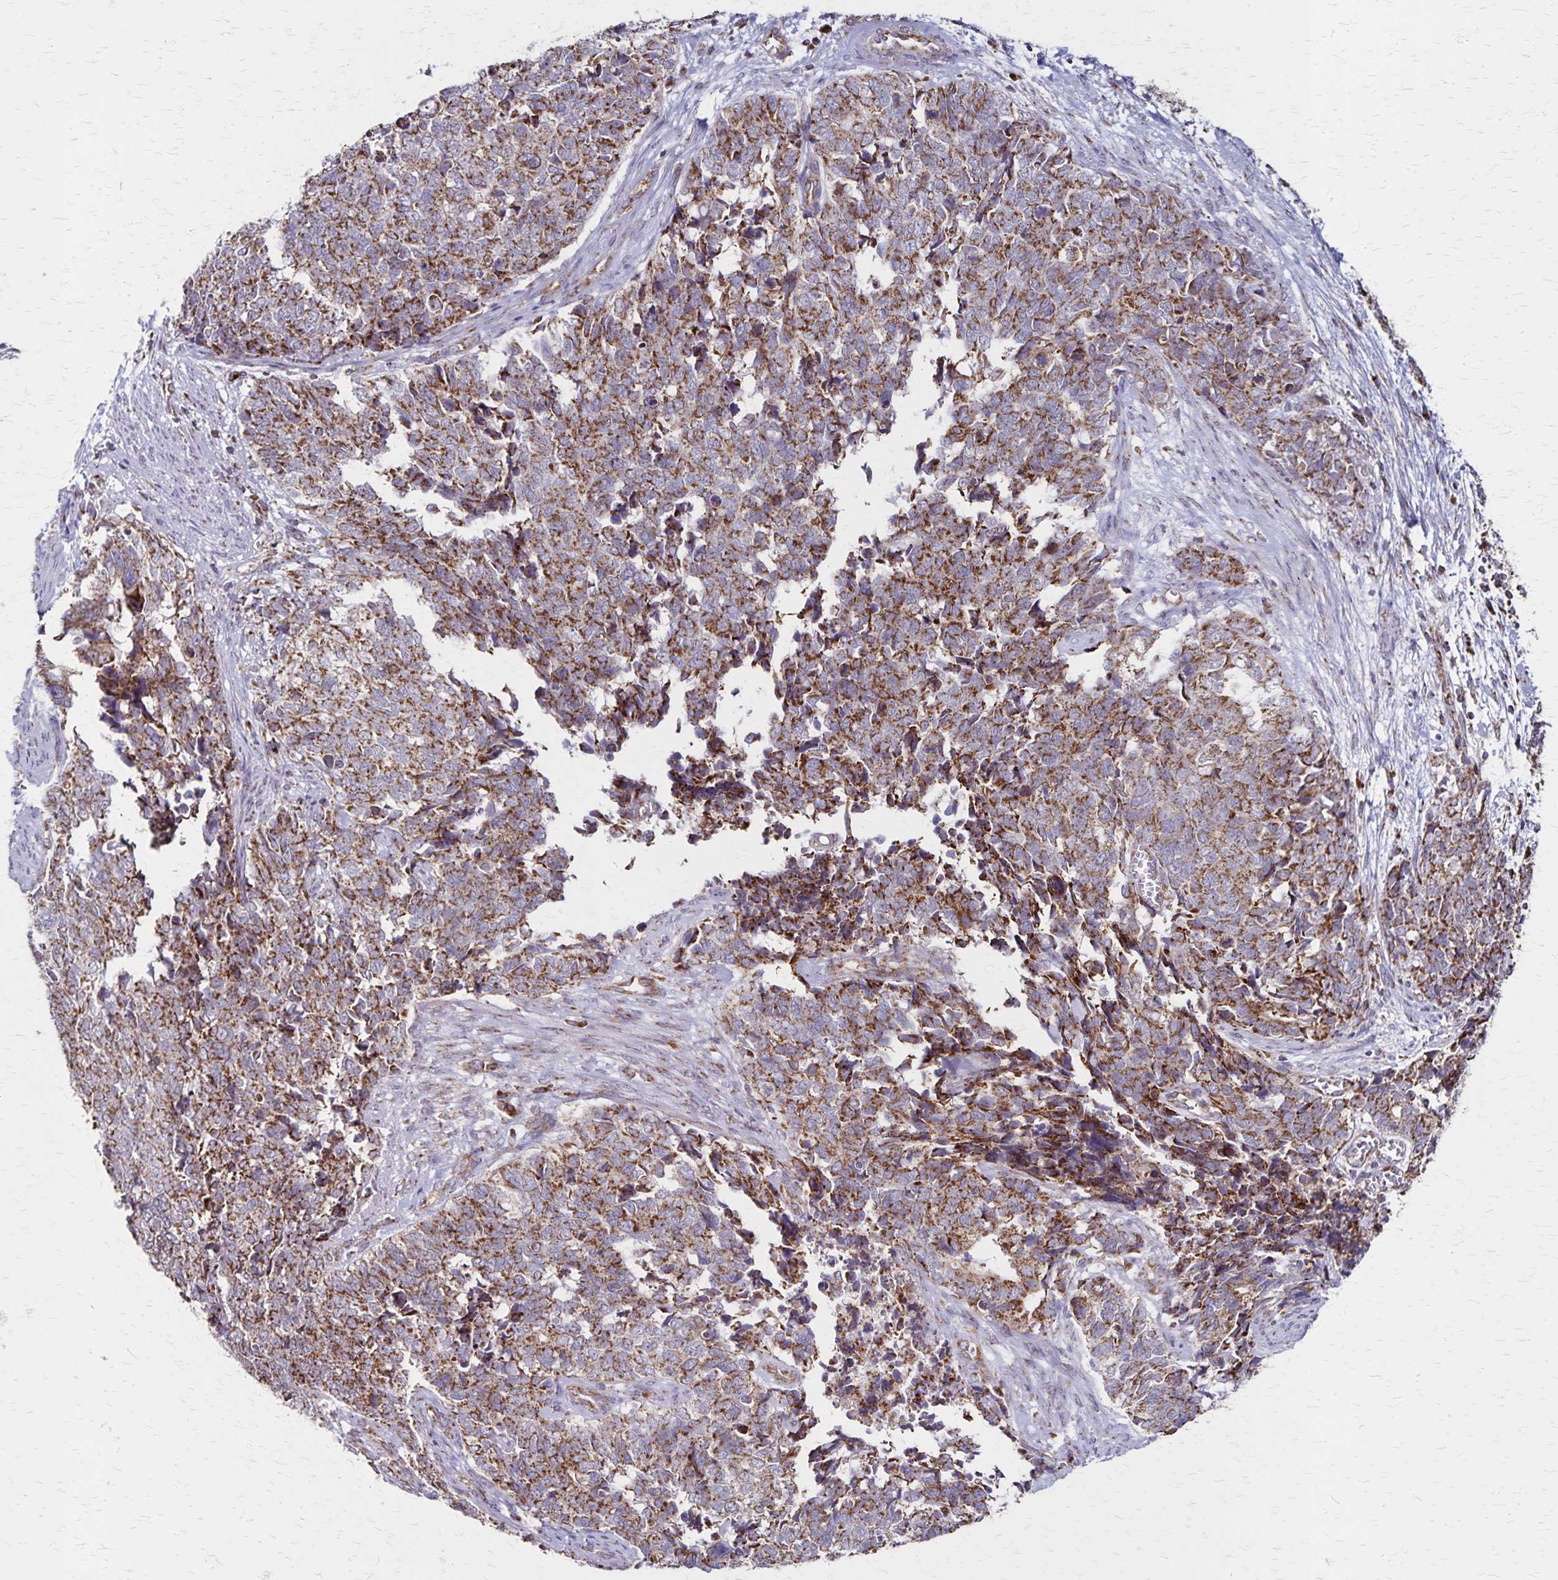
{"staining": {"intensity": "moderate", "quantity": ">75%", "location": "cytoplasmic/membranous"}, "tissue": "cervical cancer", "cell_type": "Tumor cells", "image_type": "cancer", "snomed": [{"axis": "morphology", "description": "Adenocarcinoma, NOS"}, {"axis": "topography", "description": "Cervix"}], "caption": "A medium amount of moderate cytoplasmic/membranous staining is appreciated in approximately >75% of tumor cells in adenocarcinoma (cervical) tissue. The staining is performed using DAB brown chromogen to label protein expression. The nuclei are counter-stained blue using hematoxylin.", "gene": "NFS1", "patient": {"sex": "female", "age": 63}}